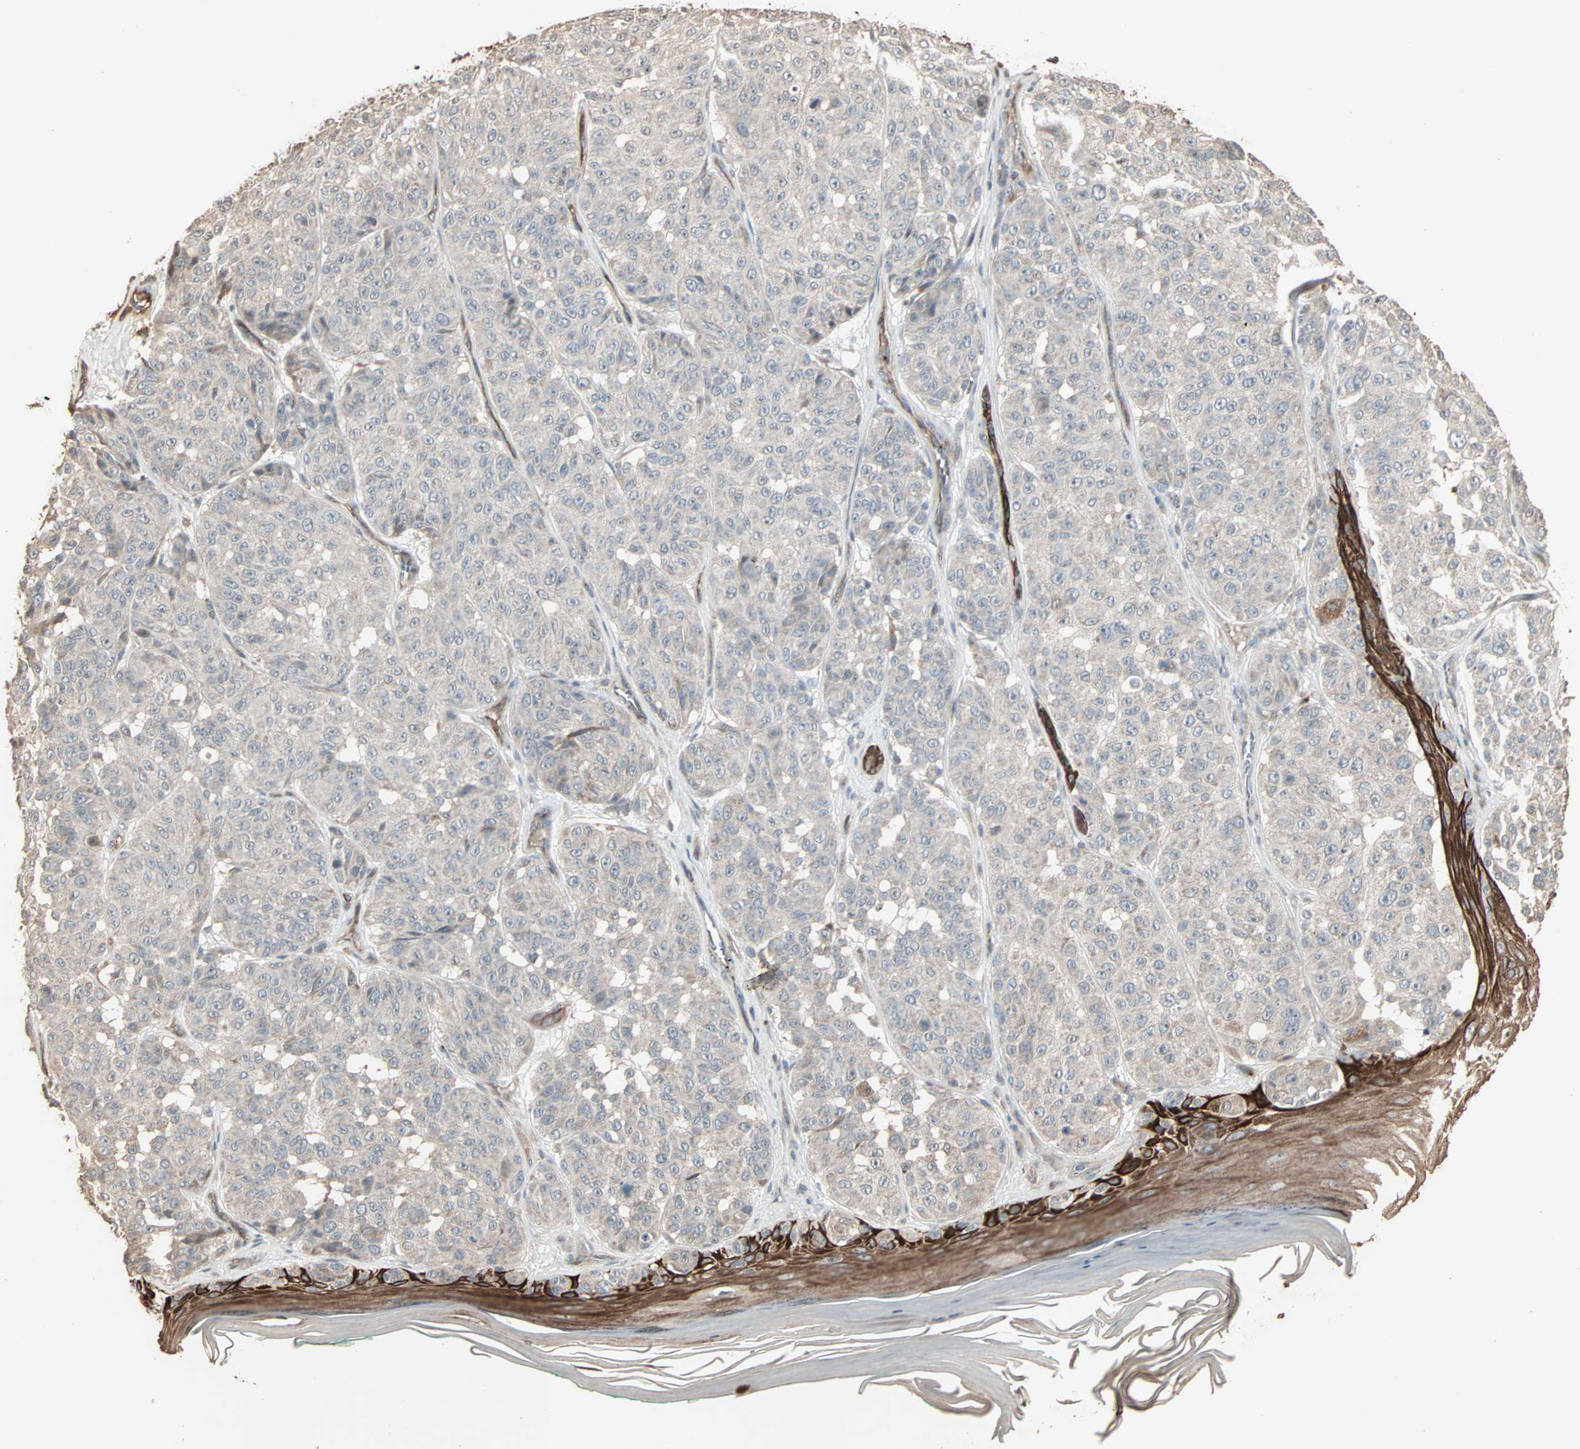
{"staining": {"intensity": "weak", "quantity": "<25%", "location": "cytoplasmic/membranous"}, "tissue": "melanoma", "cell_type": "Tumor cells", "image_type": "cancer", "snomed": [{"axis": "morphology", "description": "Malignant melanoma, NOS"}, {"axis": "topography", "description": "Skin"}], "caption": "This micrograph is of malignant melanoma stained with immunohistochemistry to label a protein in brown with the nuclei are counter-stained blue. There is no staining in tumor cells.", "gene": "CALCRL", "patient": {"sex": "female", "age": 46}}